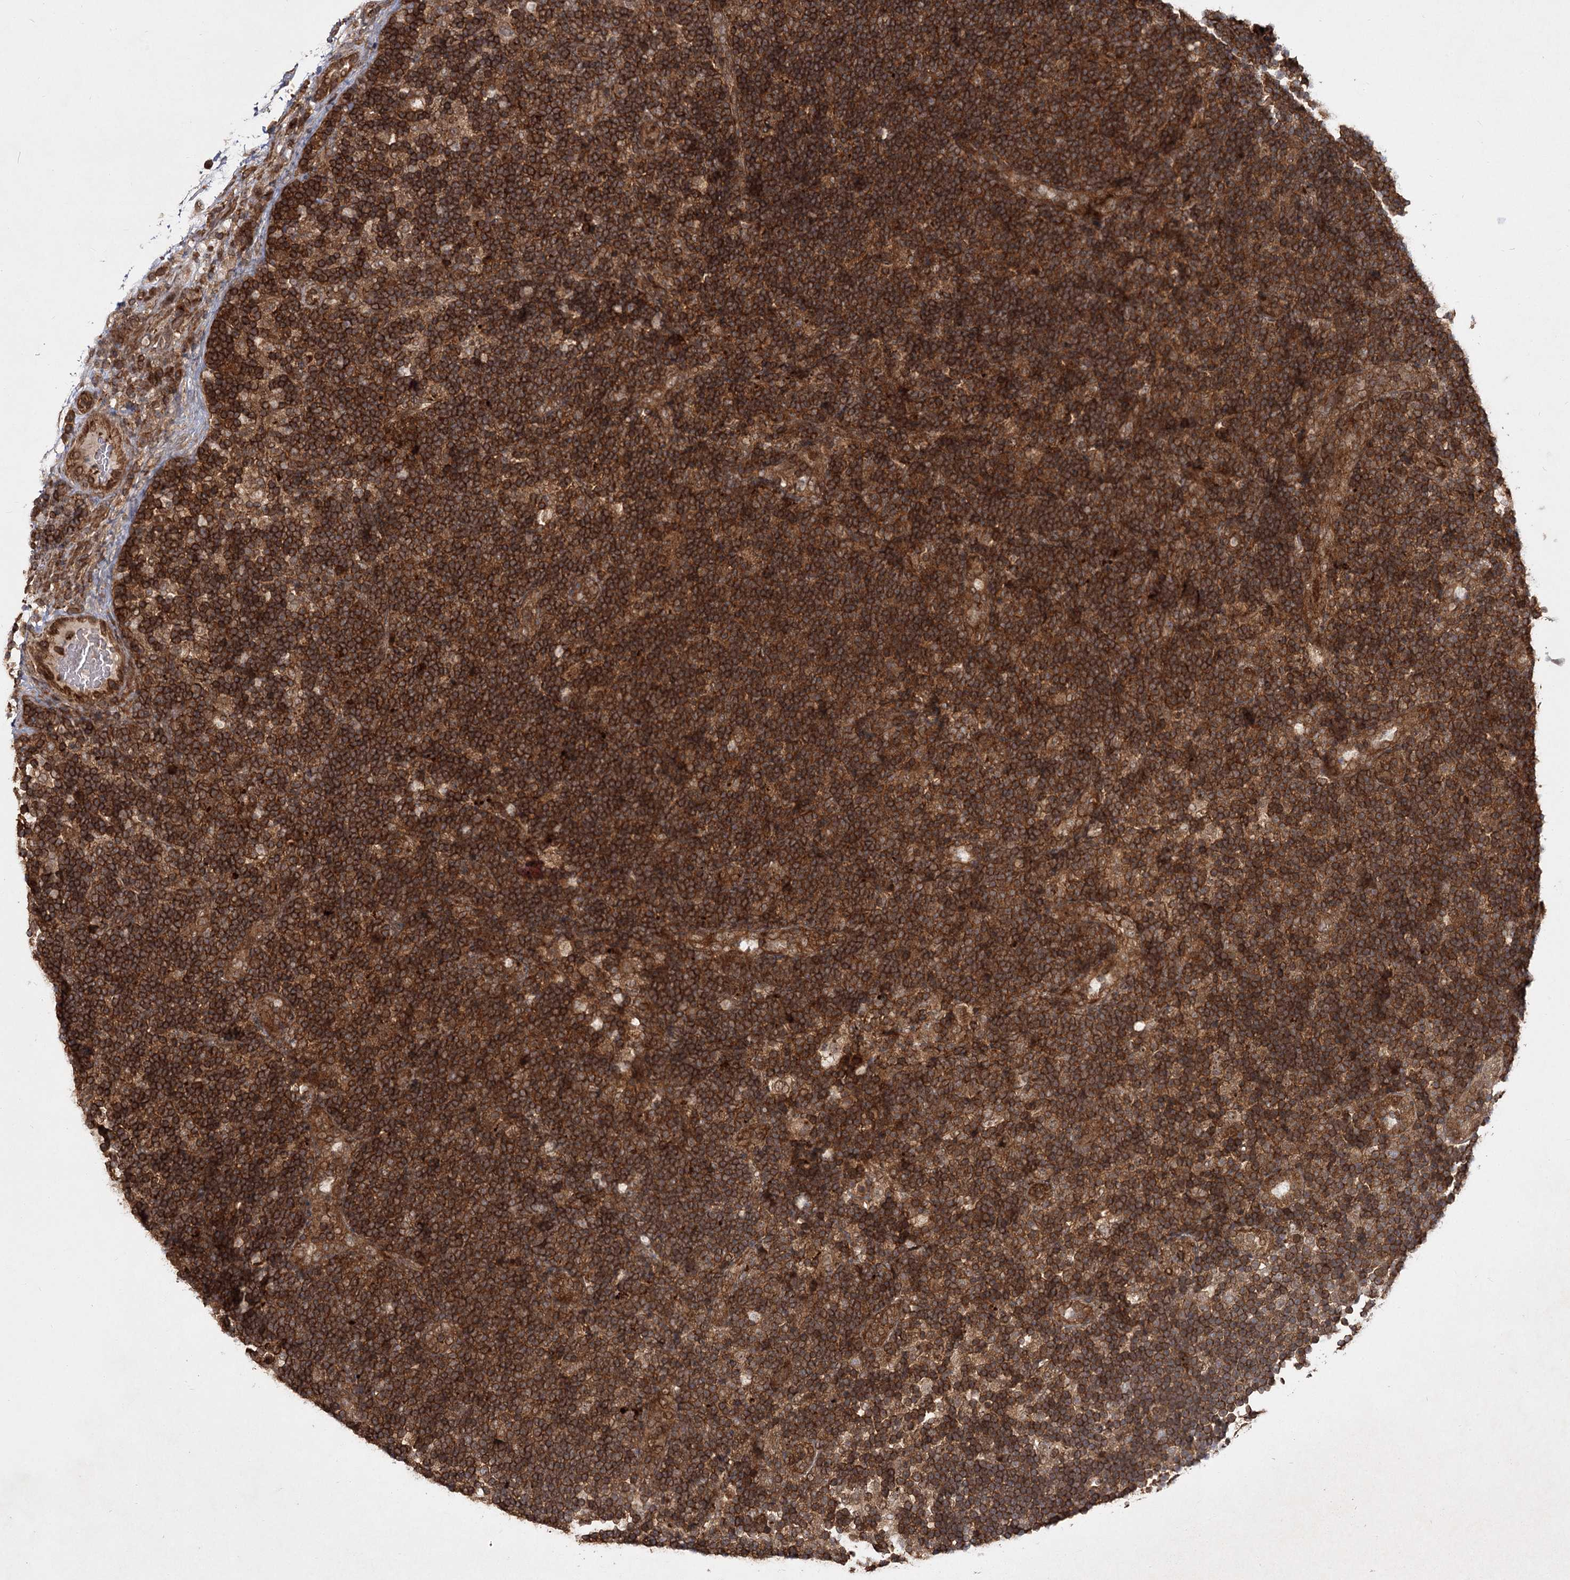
{"staining": {"intensity": "moderate", "quantity": ">75%", "location": "cytoplasmic/membranous"}, "tissue": "lymph node", "cell_type": "Germinal center cells", "image_type": "normal", "snomed": [{"axis": "morphology", "description": "Normal tissue, NOS"}, {"axis": "topography", "description": "Lymph node"}], "caption": "Protein expression analysis of benign lymph node reveals moderate cytoplasmic/membranous staining in about >75% of germinal center cells.", "gene": "MDFIC", "patient": {"sex": "female", "age": 22}}